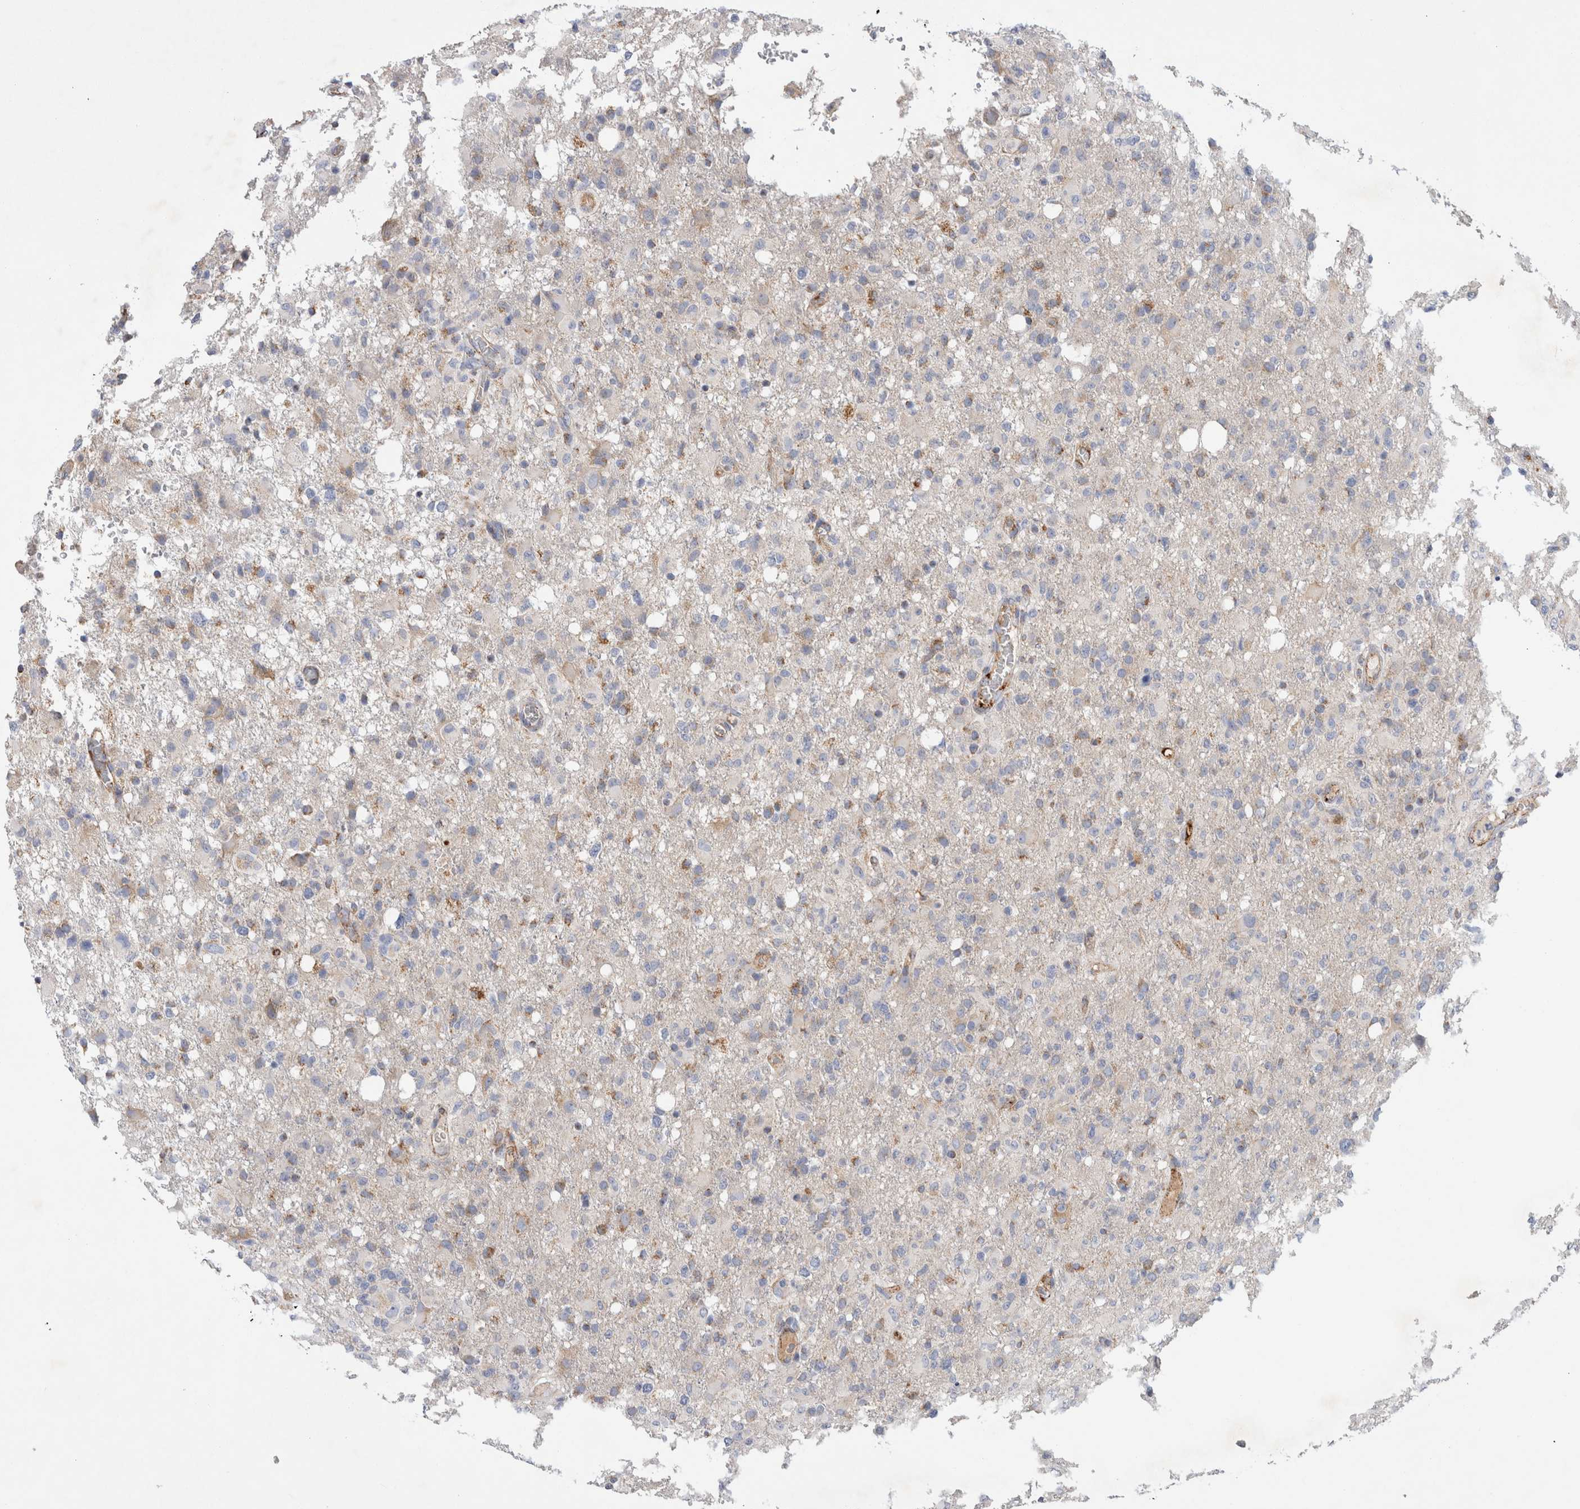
{"staining": {"intensity": "moderate", "quantity": "25%-75%", "location": "cytoplasmic/membranous"}, "tissue": "glioma", "cell_type": "Tumor cells", "image_type": "cancer", "snomed": [{"axis": "morphology", "description": "Glioma, malignant, High grade"}, {"axis": "topography", "description": "Brain"}], "caption": "Tumor cells exhibit moderate cytoplasmic/membranous positivity in approximately 25%-75% of cells in glioma.", "gene": "IARS2", "patient": {"sex": "female", "age": 57}}